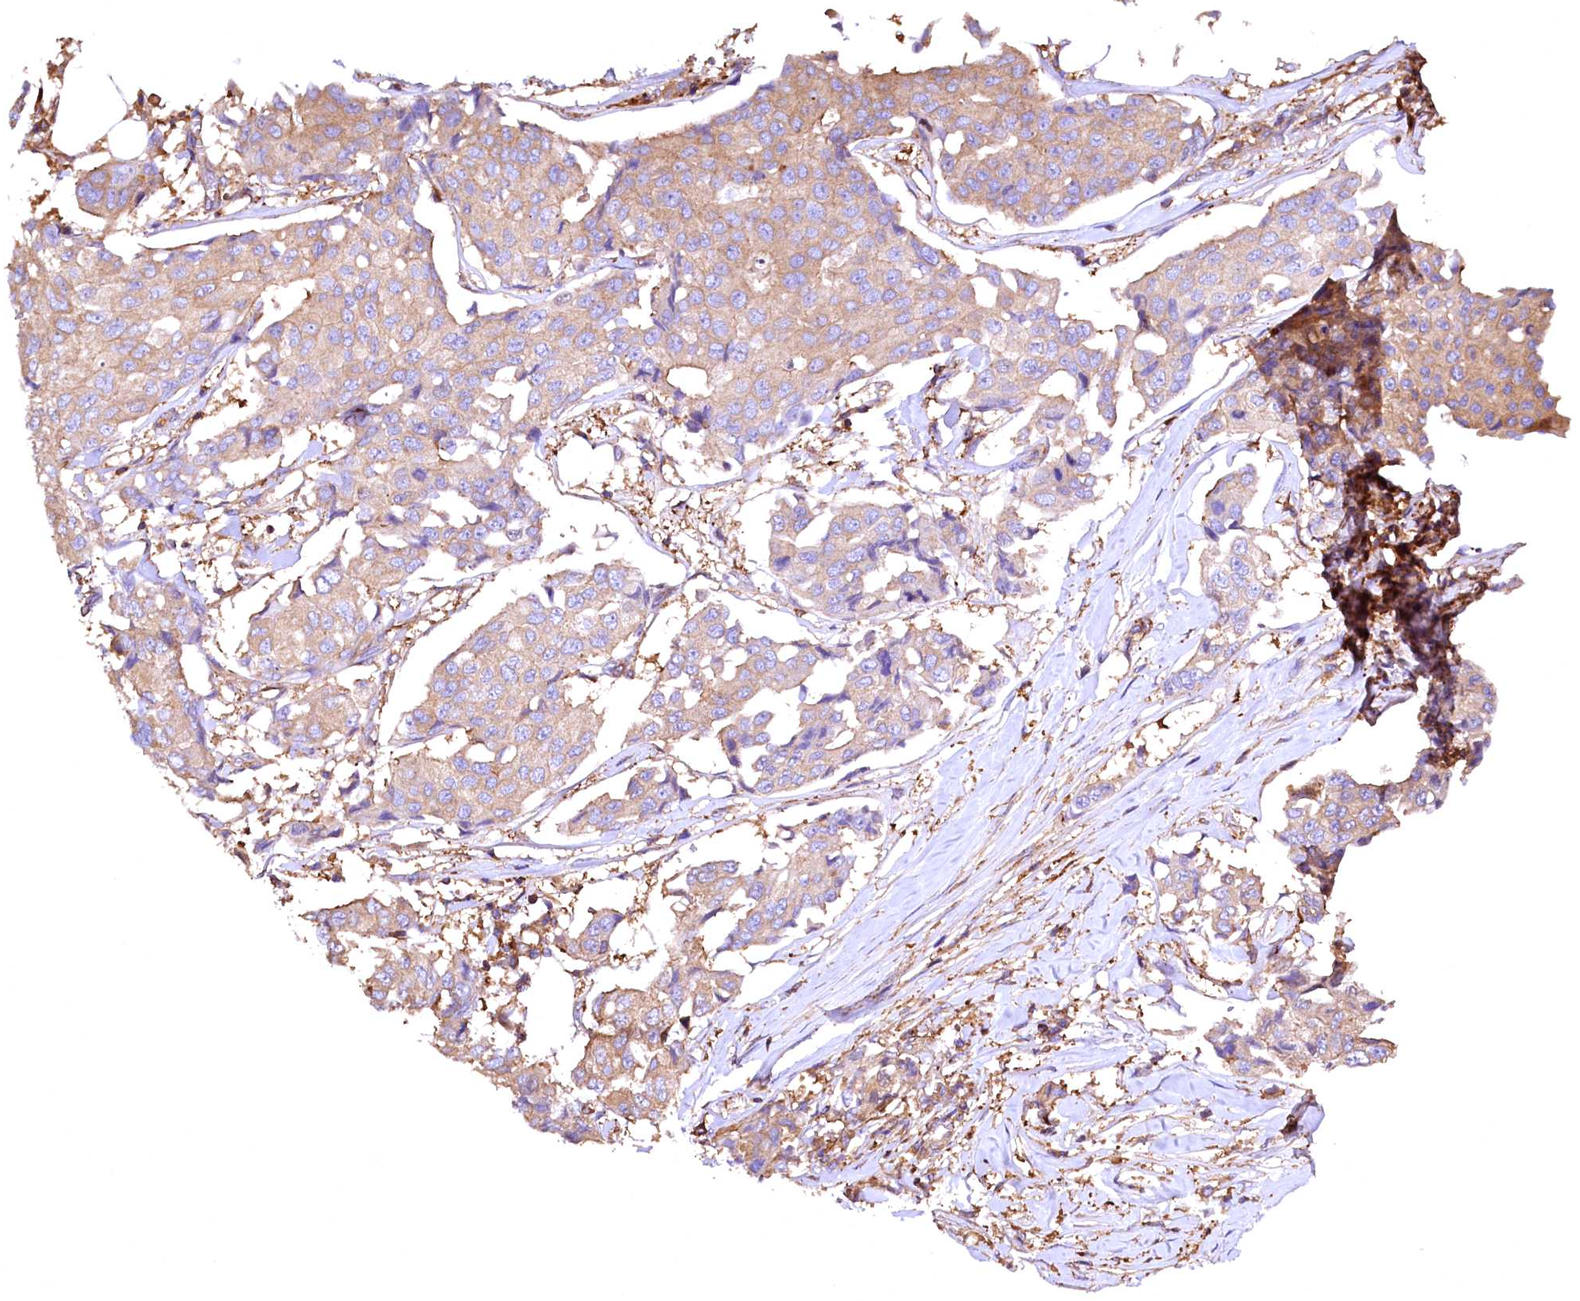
{"staining": {"intensity": "weak", "quantity": ">75%", "location": "cytoplasmic/membranous"}, "tissue": "breast cancer", "cell_type": "Tumor cells", "image_type": "cancer", "snomed": [{"axis": "morphology", "description": "Duct carcinoma"}, {"axis": "topography", "description": "Breast"}], "caption": "IHC staining of breast cancer, which displays low levels of weak cytoplasmic/membranous positivity in about >75% of tumor cells indicating weak cytoplasmic/membranous protein staining. The staining was performed using DAB (brown) for protein detection and nuclei were counterstained in hematoxylin (blue).", "gene": "RARS2", "patient": {"sex": "female", "age": 80}}